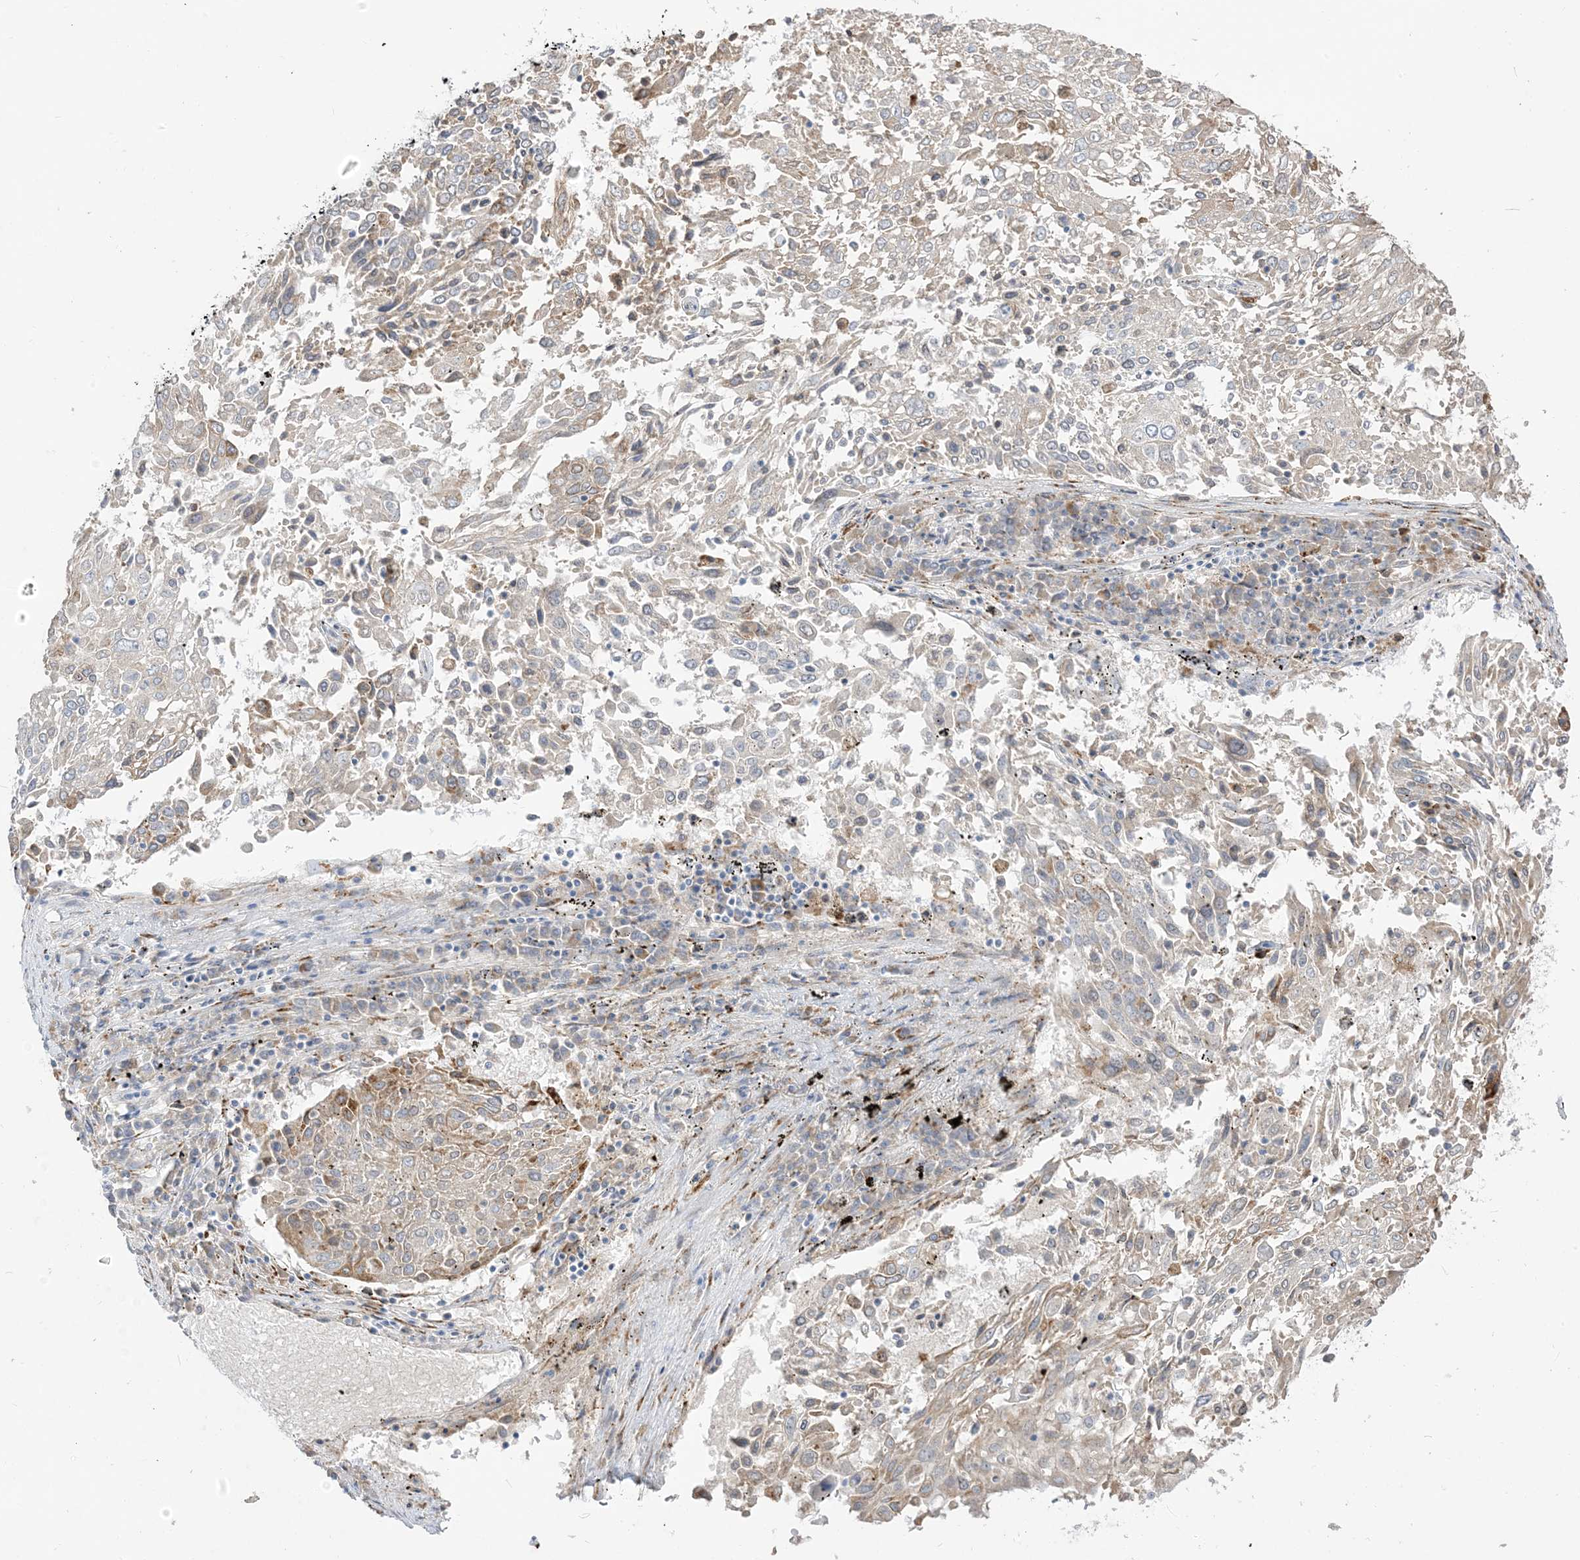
{"staining": {"intensity": "weak", "quantity": "<25%", "location": "cytoplasmic/membranous"}, "tissue": "lung cancer", "cell_type": "Tumor cells", "image_type": "cancer", "snomed": [{"axis": "morphology", "description": "Squamous cell carcinoma, NOS"}, {"axis": "topography", "description": "Lung"}], "caption": "Tumor cells show no significant positivity in squamous cell carcinoma (lung).", "gene": "LOXL3", "patient": {"sex": "male", "age": 65}}